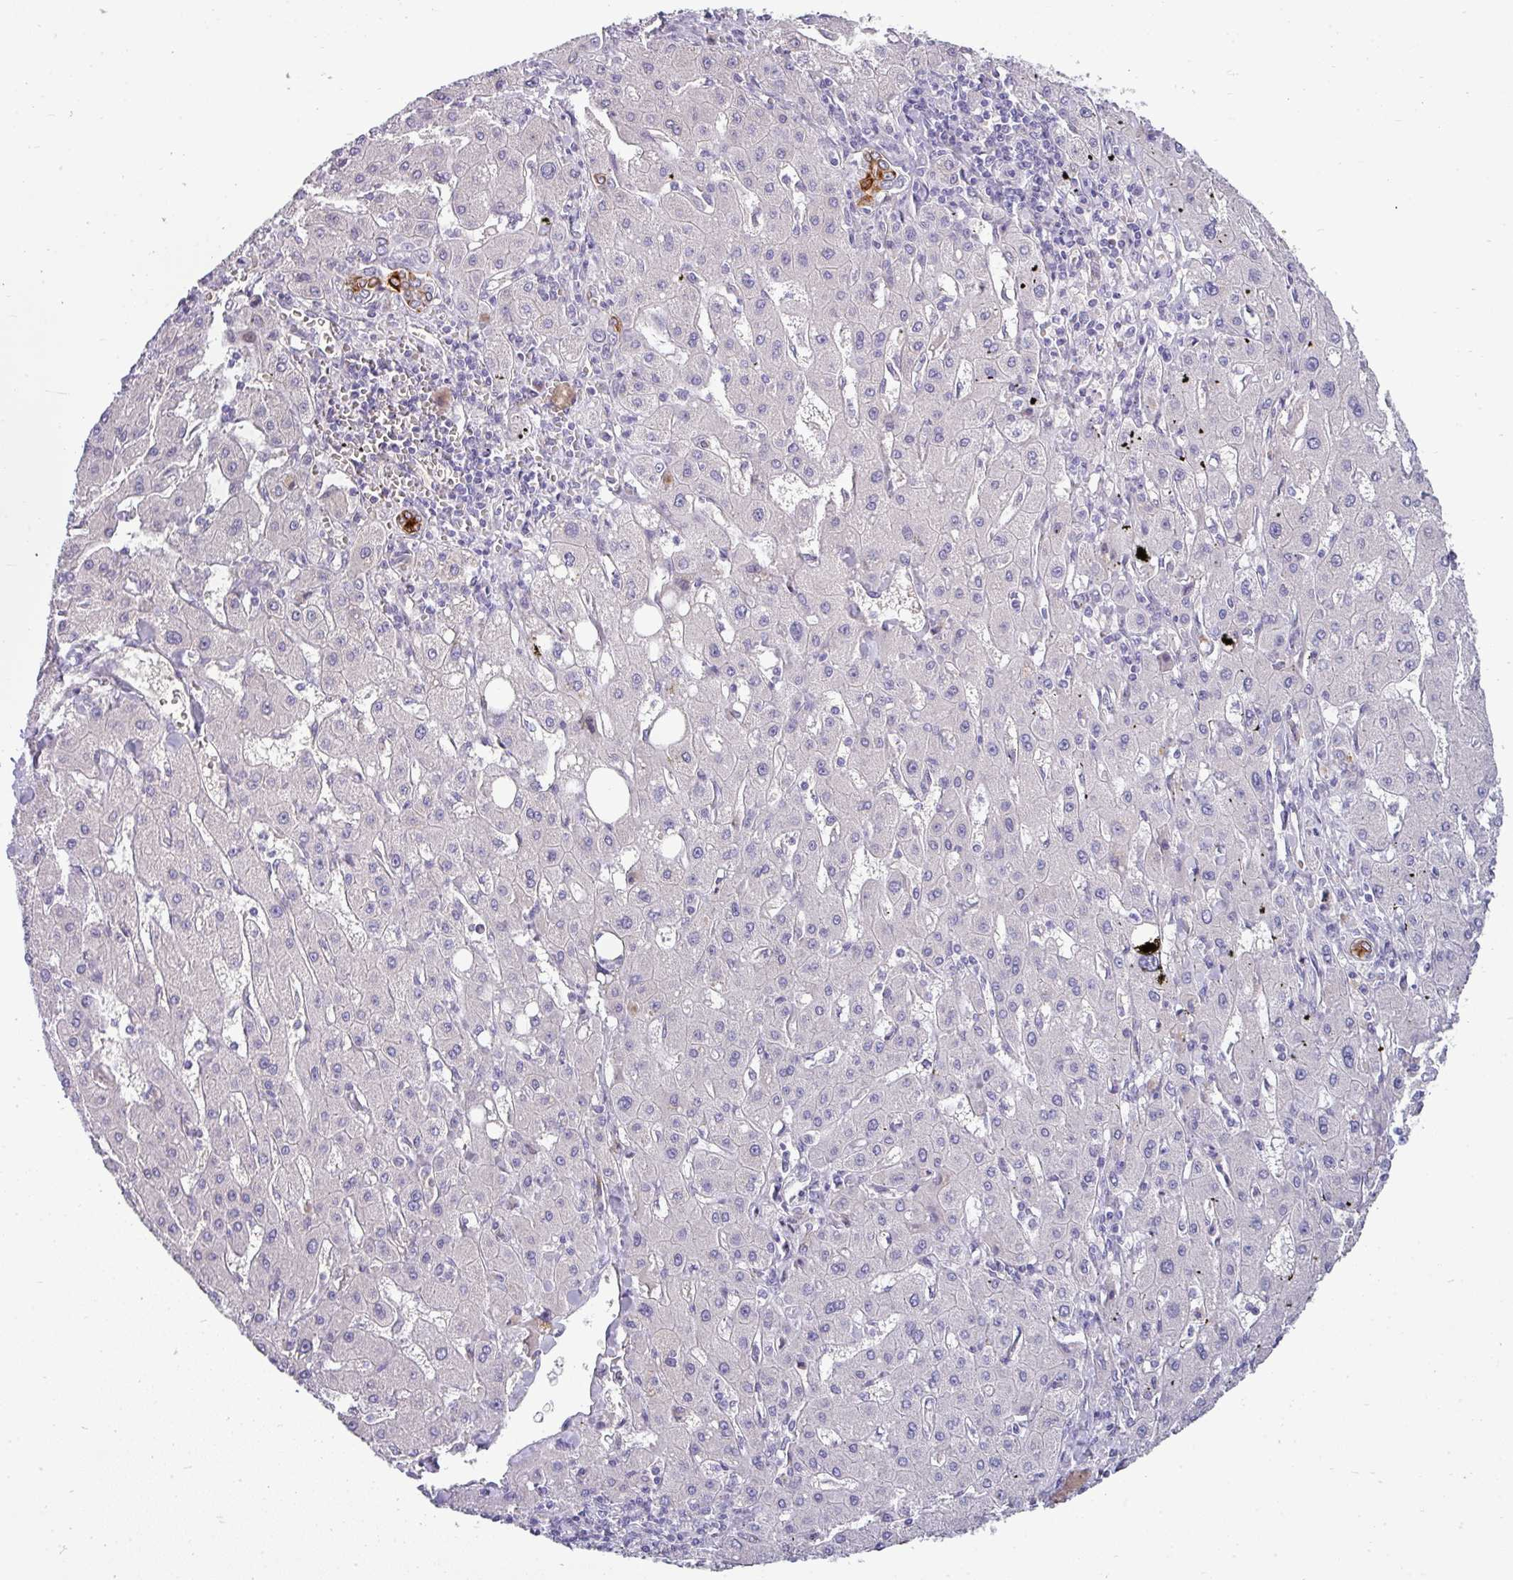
{"staining": {"intensity": "negative", "quantity": "none", "location": "none"}, "tissue": "liver cancer", "cell_type": "Tumor cells", "image_type": "cancer", "snomed": [{"axis": "morphology", "description": "Carcinoma, Hepatocellular, NOS"}, {"axis": "topography", "description": "Liver"}], "caption": "The IHC micrograph has no significant expression in tumor cells of liver cancer tissue.", "gene": "ASXL3", "patient": {"sex": "male", "age": 72}}